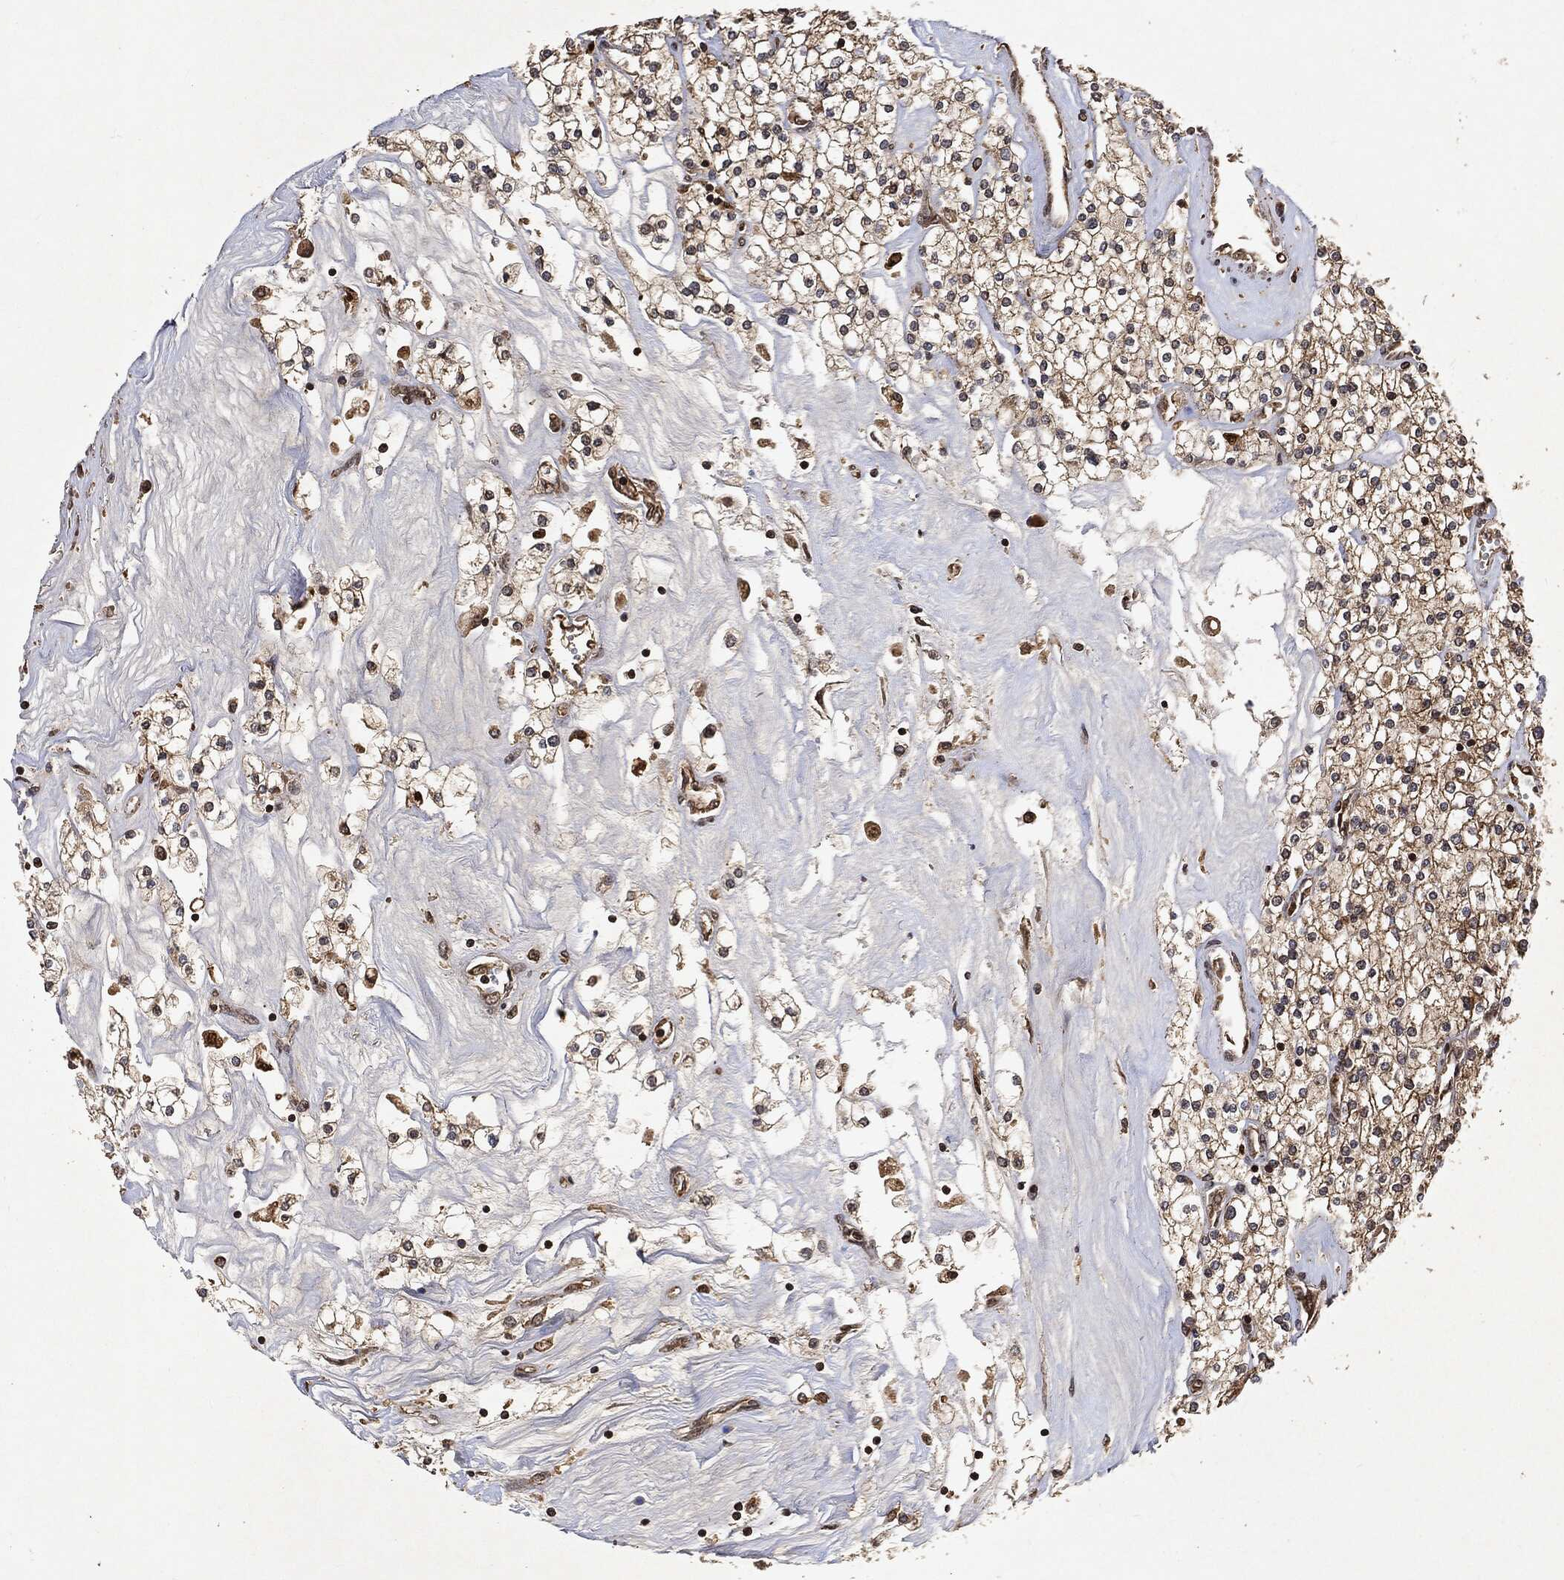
{"staining": {"intensity": "moderate", "quantity": "25%-75%", "location": "cytoplasmic/membranous"}, "tissue": "renal cancer", "cell_type": "Tumor cells", "image_type": "cancer", "snomed": [{"axis": "morphology", "description": "Adenocarcinoma, NOS"}, {"axis": "topography", "description": "Kidney"}], "caption": "Moderate cytoplasmic/membranous protein staining is present in approximately 25%-75% of tumor cells in renal adenocarcinoma.", "gene": "ZNF226", "patient": {"sex": "male", "age": 80}}